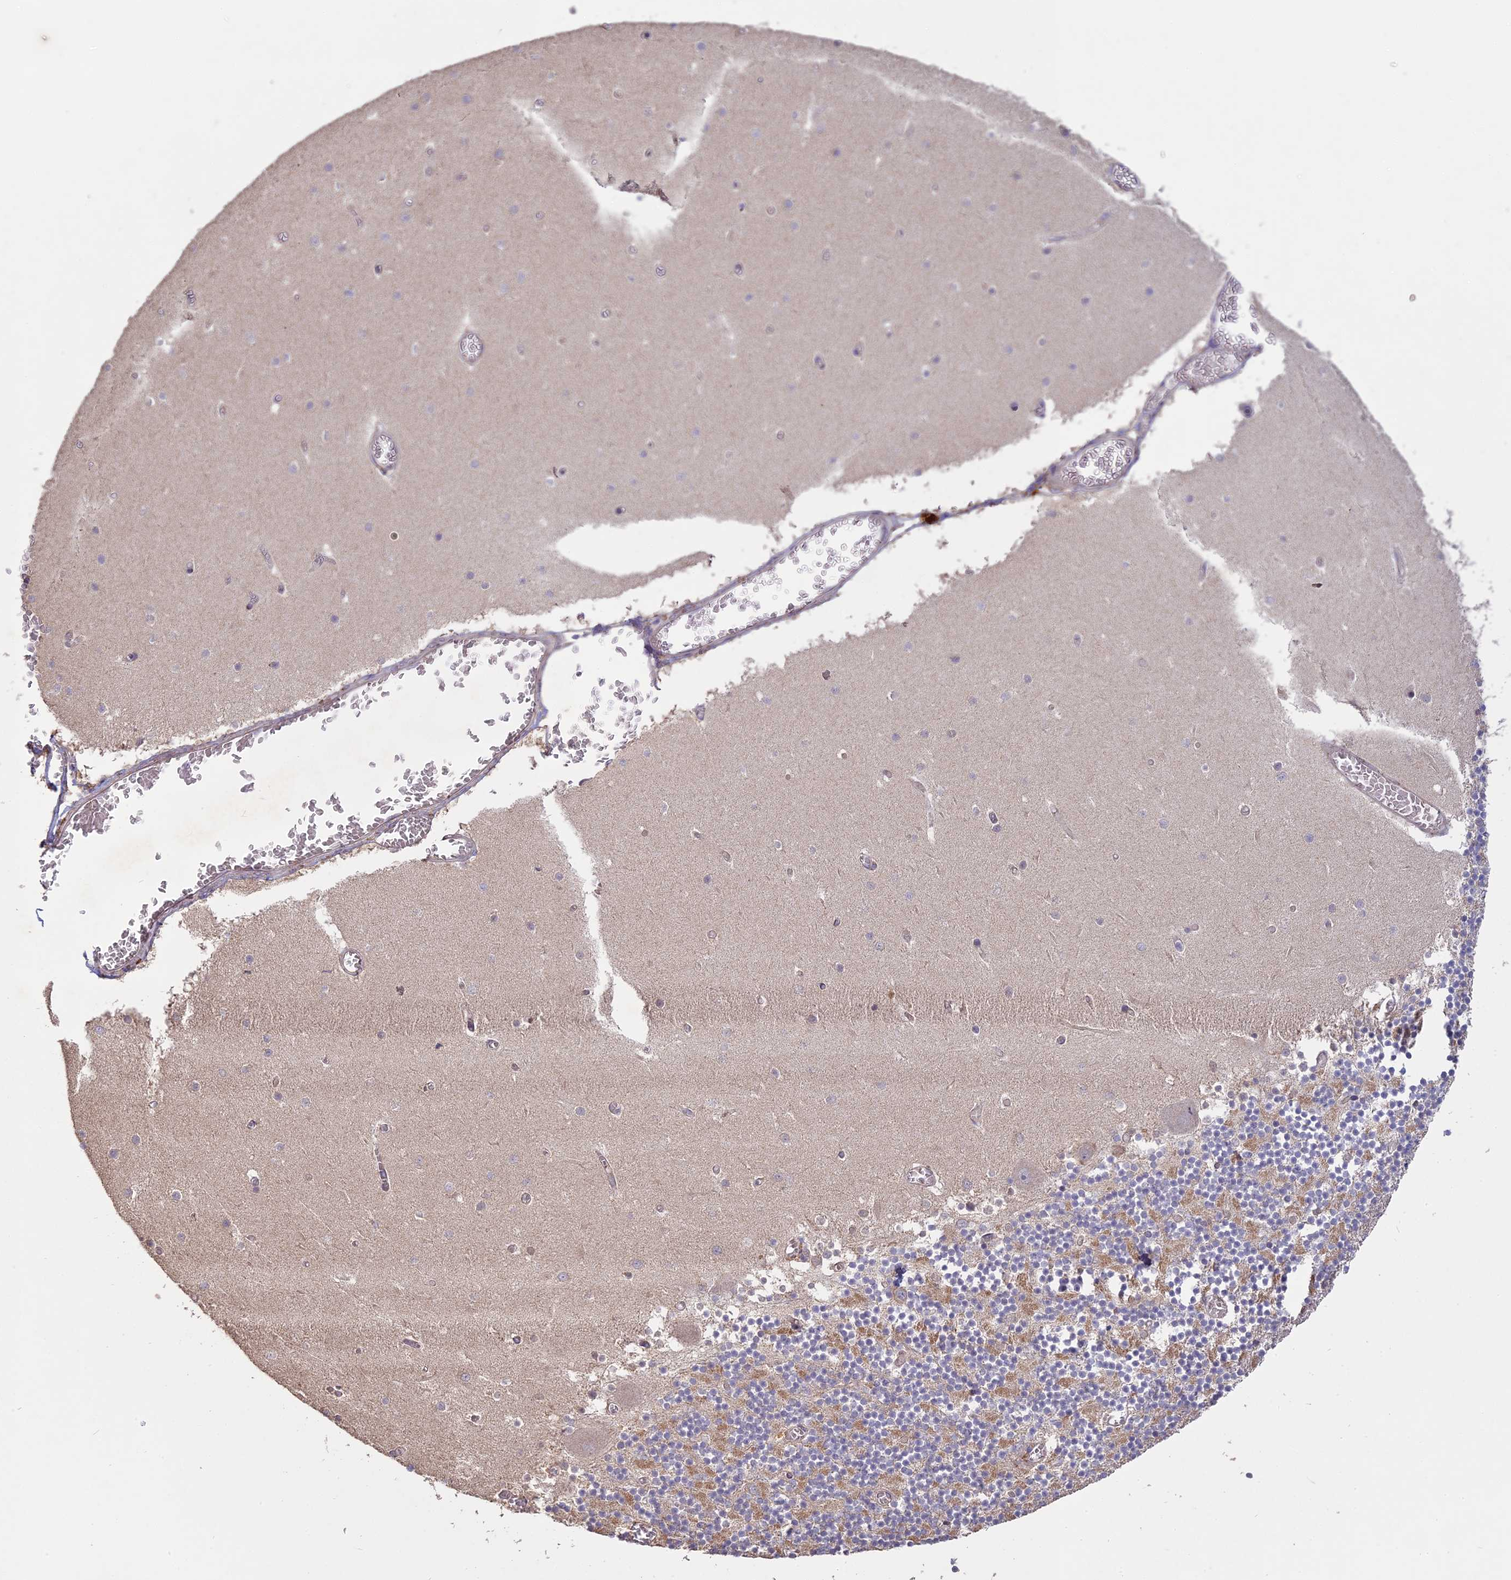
{"staining": {"intensity": "negative", "quantity": "none", "location": "none"}, "tissue": "cerebellum", "cell_type": "Cells in granular layer", "image_type": "normal", "snomed": [{"axis": "morphology", "description": "Normal tissue, NOS"}, {"axis": "topography", "description": "Cerebellum"}], "caption": "Human cerebellum stained for a protein using immunohistochemistry shows no staining in cells in granular layer.", "gene": "PPIC", "patient": {"sex": "female", "age": 28}}